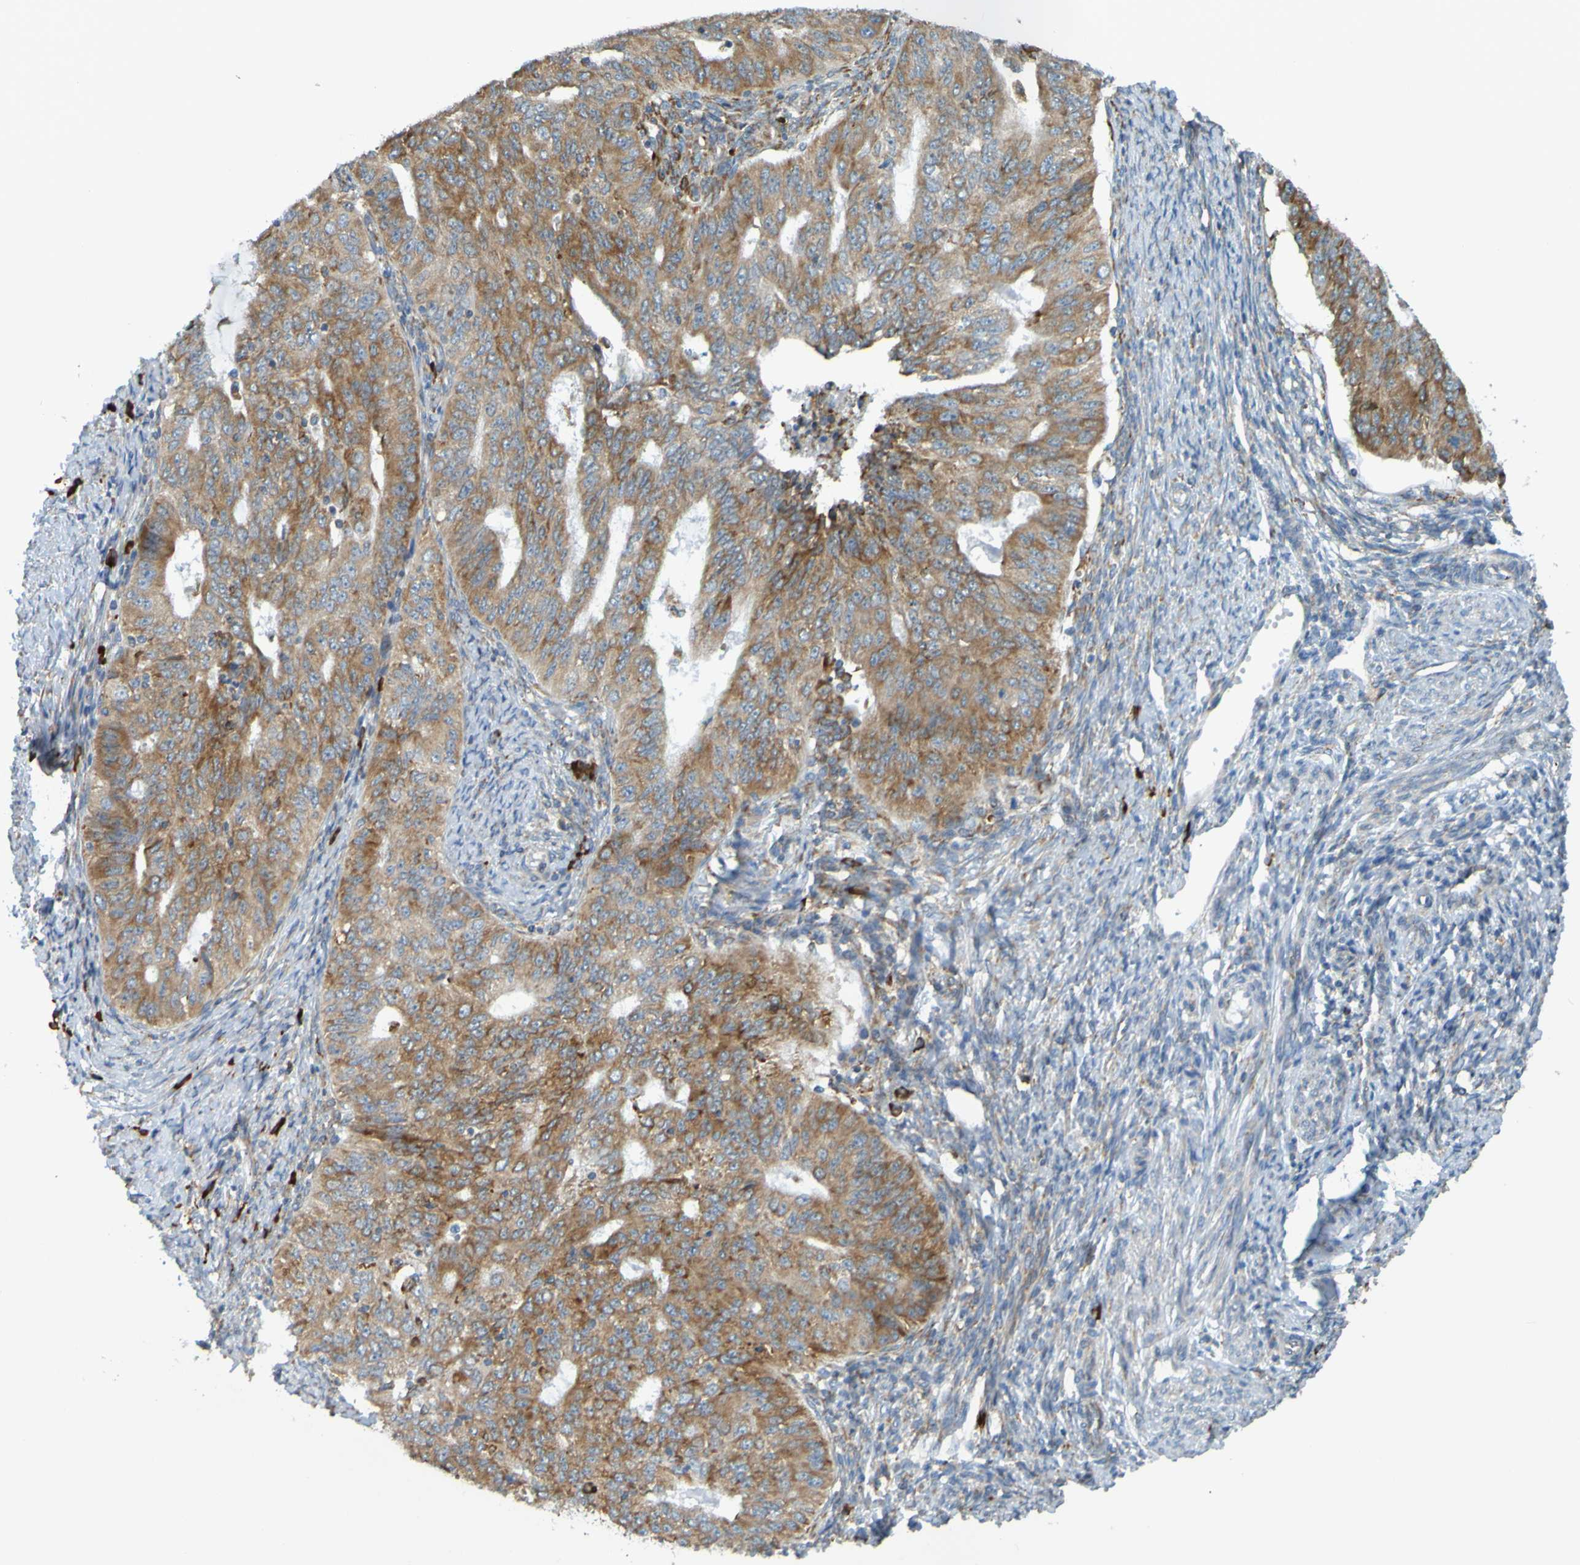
{"staining": {"intensity": "moderate", "quantity": ">75%", "location": "cytoplasmic/membranous"}, "tissue": "endometrial cancer", "cell_type": "Tumor cells", "image_type": "cancer", "snomed": [{"axis": "morphology", "description": "Adenocarcinoma, NOS"}, {"axis": "topography", "description": "Endometrium"}], "caption": "This histopathology image reveals immunohistochemistry staining of endometrial cancer, with medium moderate cytoplasmic/membranous staining in approximately >75% of tumor cells.", "gene": "SSR1", "patient": {"sex": "female", "age": 32}}